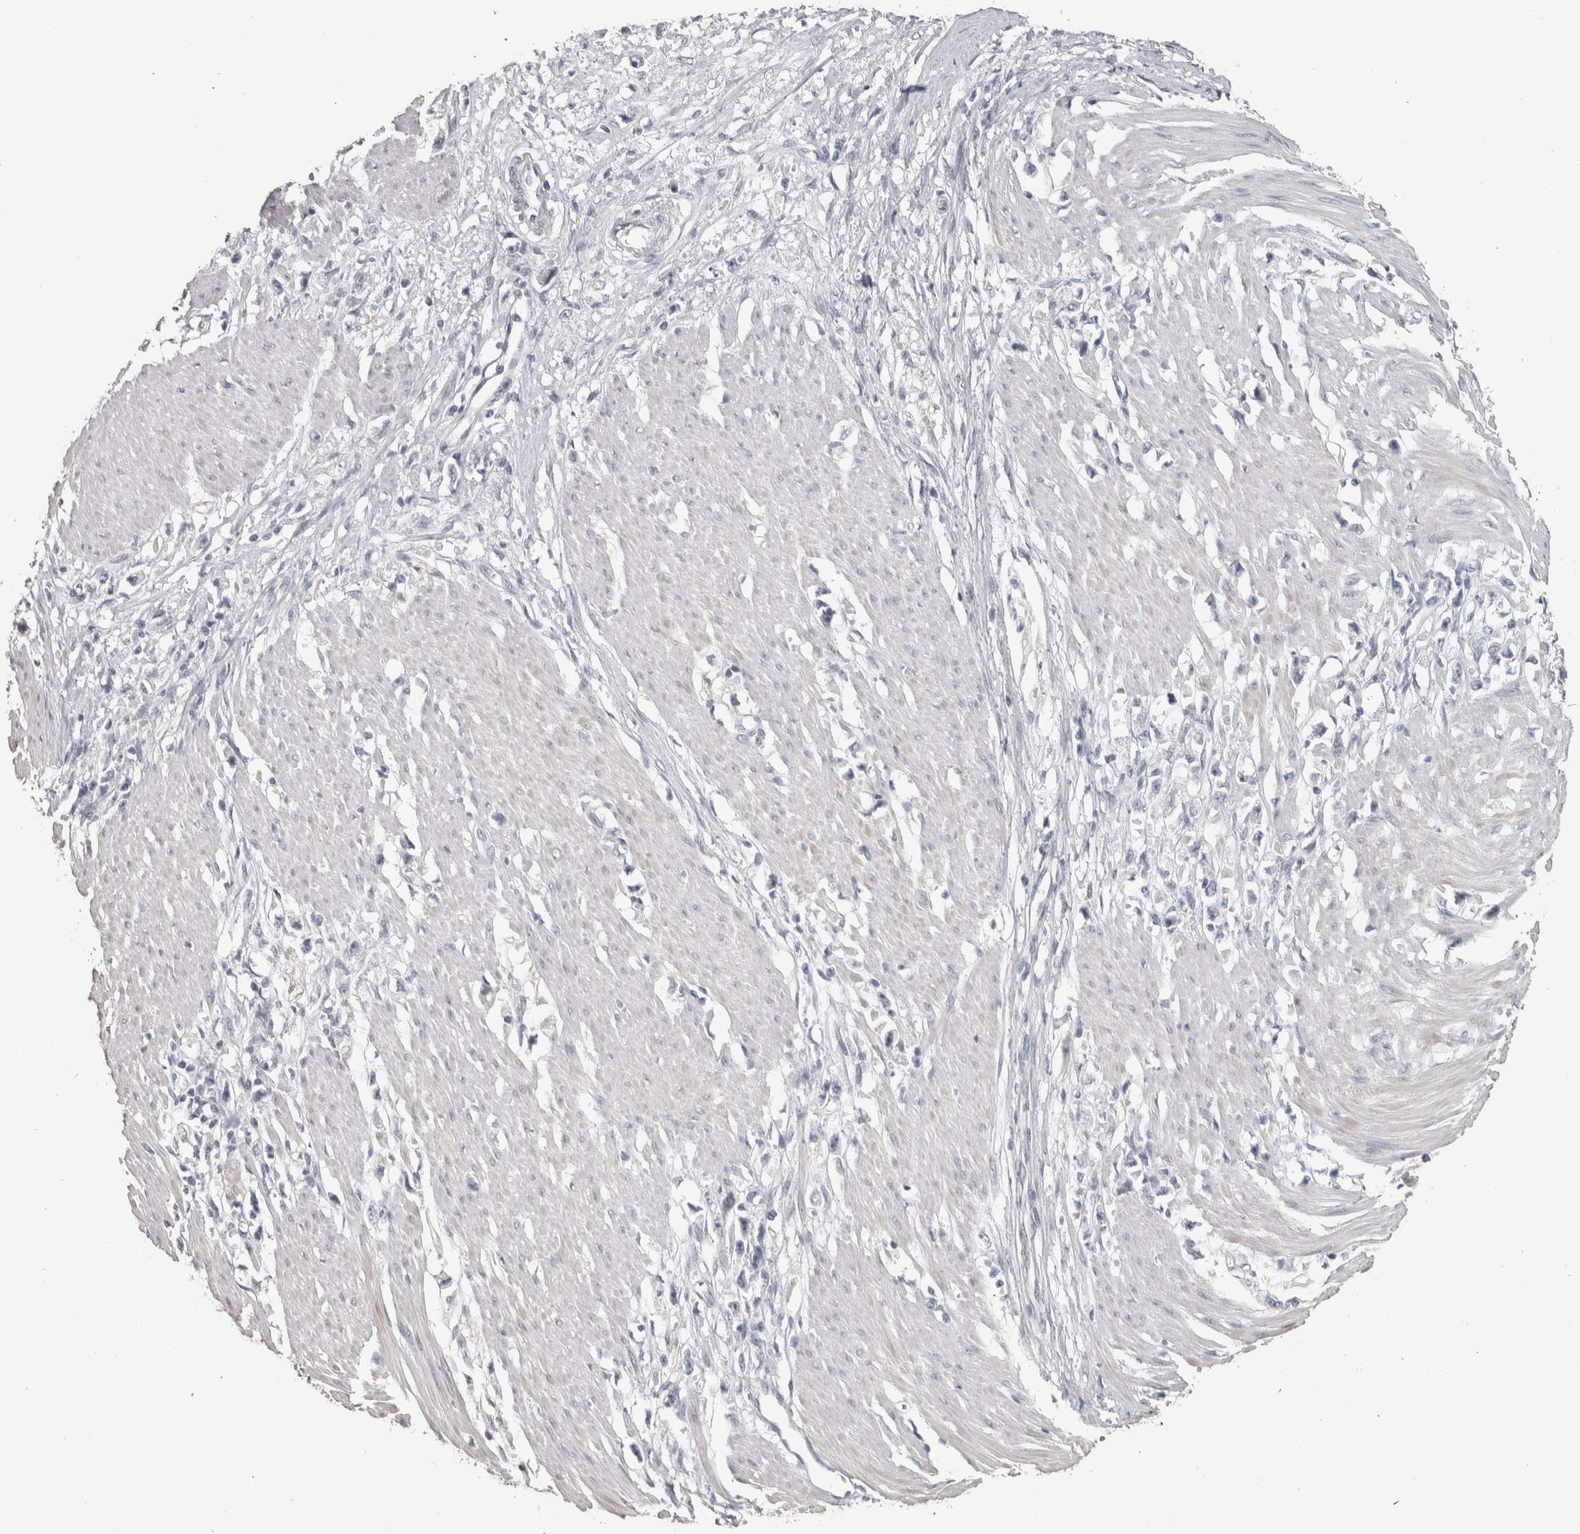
{"staining": {"intensity": "negative", "quantity": "none", "location": "none"}, "tissue": "stomach cancer", "cell_type": "Tumor cells", "image_type": "cancer", "snomed": [{"axis": "morphology", "description": "Adenocarcinoma, NOS"}, {"axis": "topography", "description": "Stomach"}], "caption": "The micrograph shows no staining of tumor cells in stomach cancer. (IHC, brightfield microscopy, high magnification).", "gene": "NECAB1", "patient": {"sex": "female", "age": 59}}